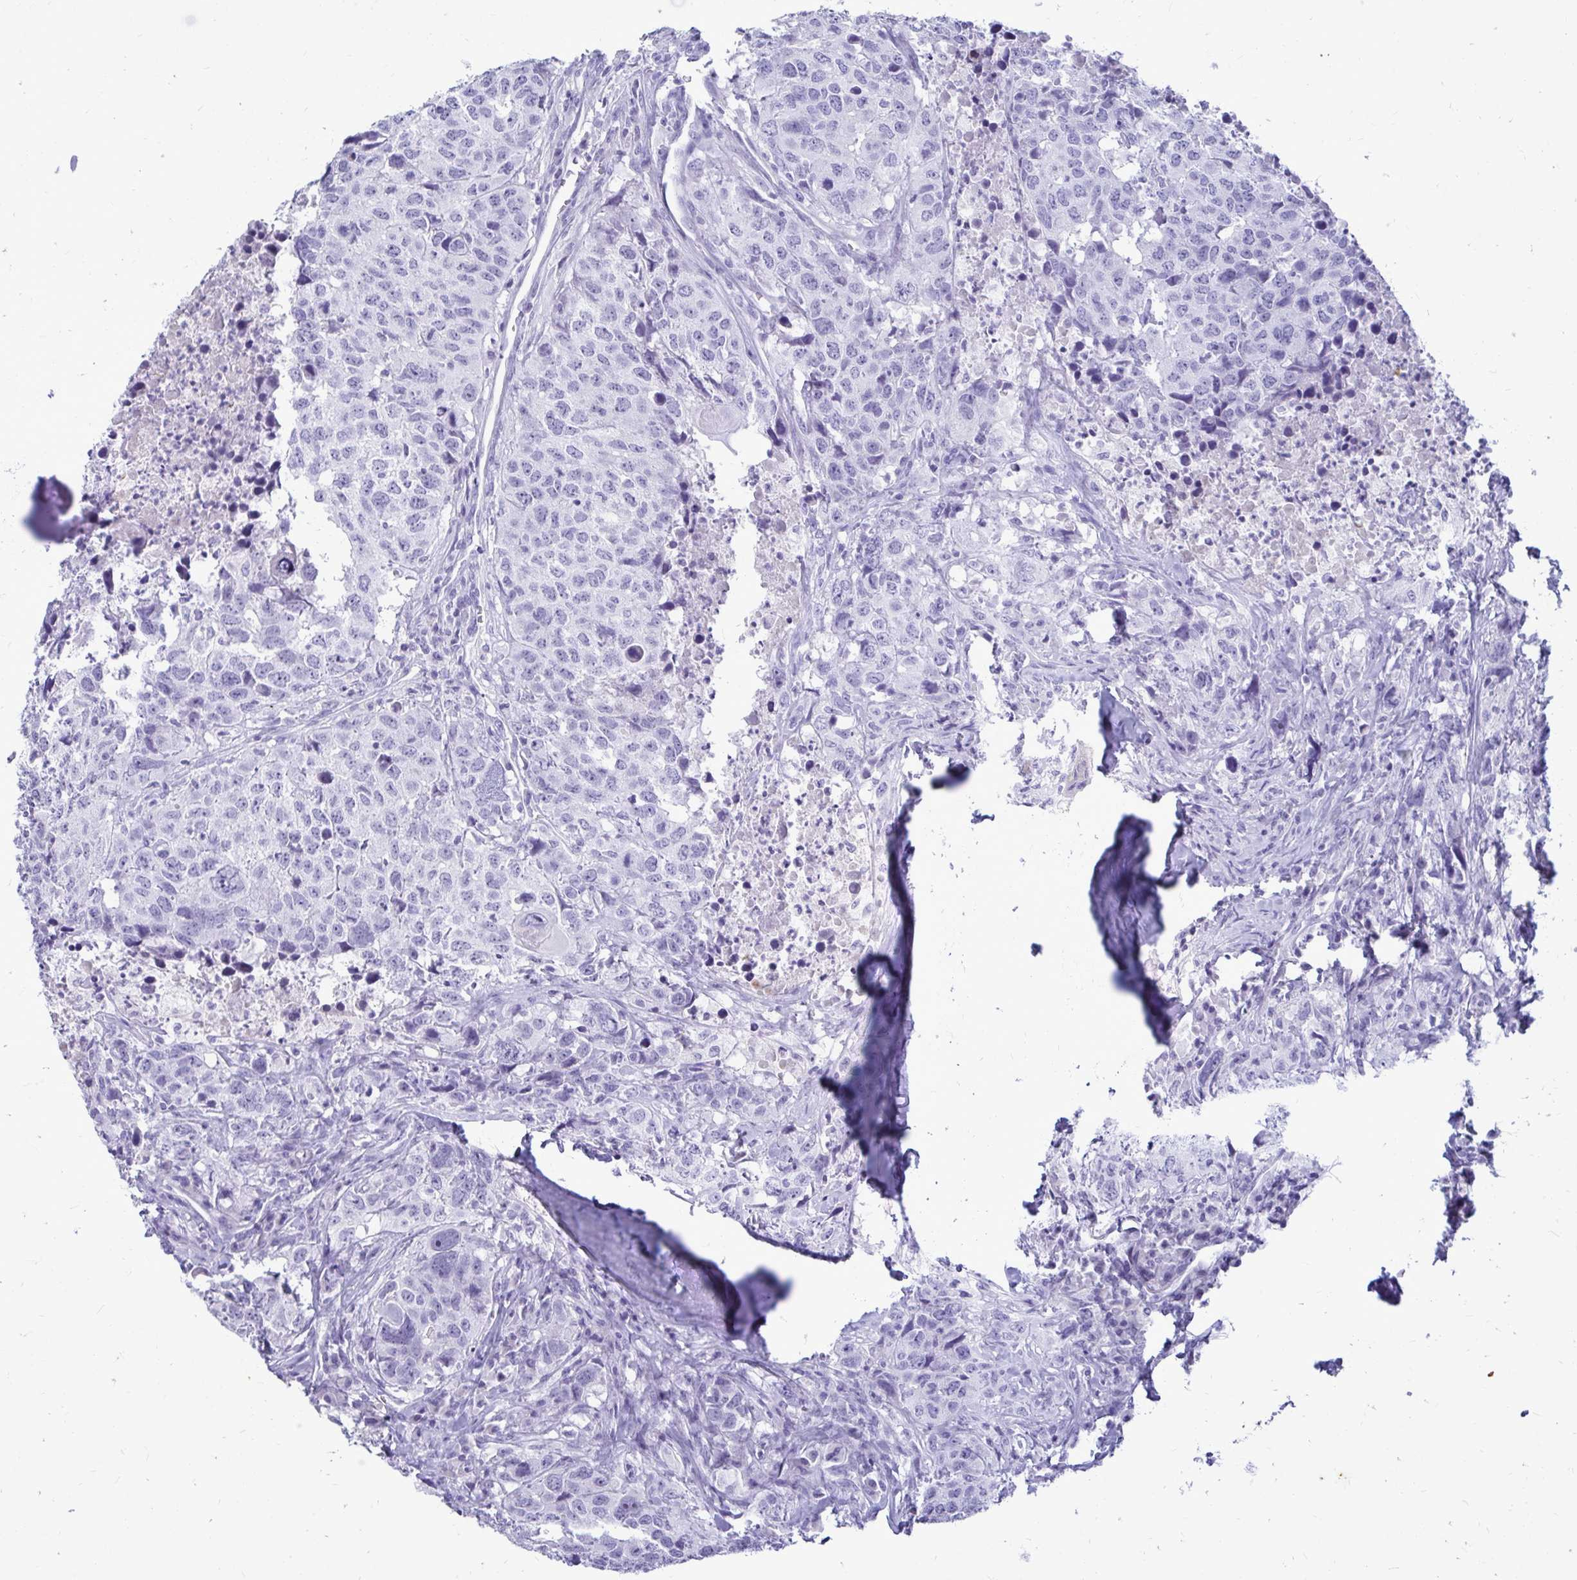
{"staining": {"intensity": "negative", "quantity": "none", "location": "none"}, "tissue": "head and neck cancer", "cell_type": "Tumor cells", "image_type": "cancer", "snomed": [{"axis": "morphology", "description": "Normal tissue, NOS"}, {"axis": "morphology", "description": "Squamous cell carcinoma, NOS"}, {"axis": "topography", "description": "Skeletal muscle"}, {"axis": "topography", "description": "Vascular tissue"}, {"axis": "topography", "description": "Peripheral nerve tissue"}, {"axis": "topography", "description": "Head-Neck"}], "caption": "Image shows no protein expression in tumor cells of squamous cell carcinoma (head and neck) tissue.", "gene": "NANOGNB", "patient": {"sex": "male", "age": 66}}